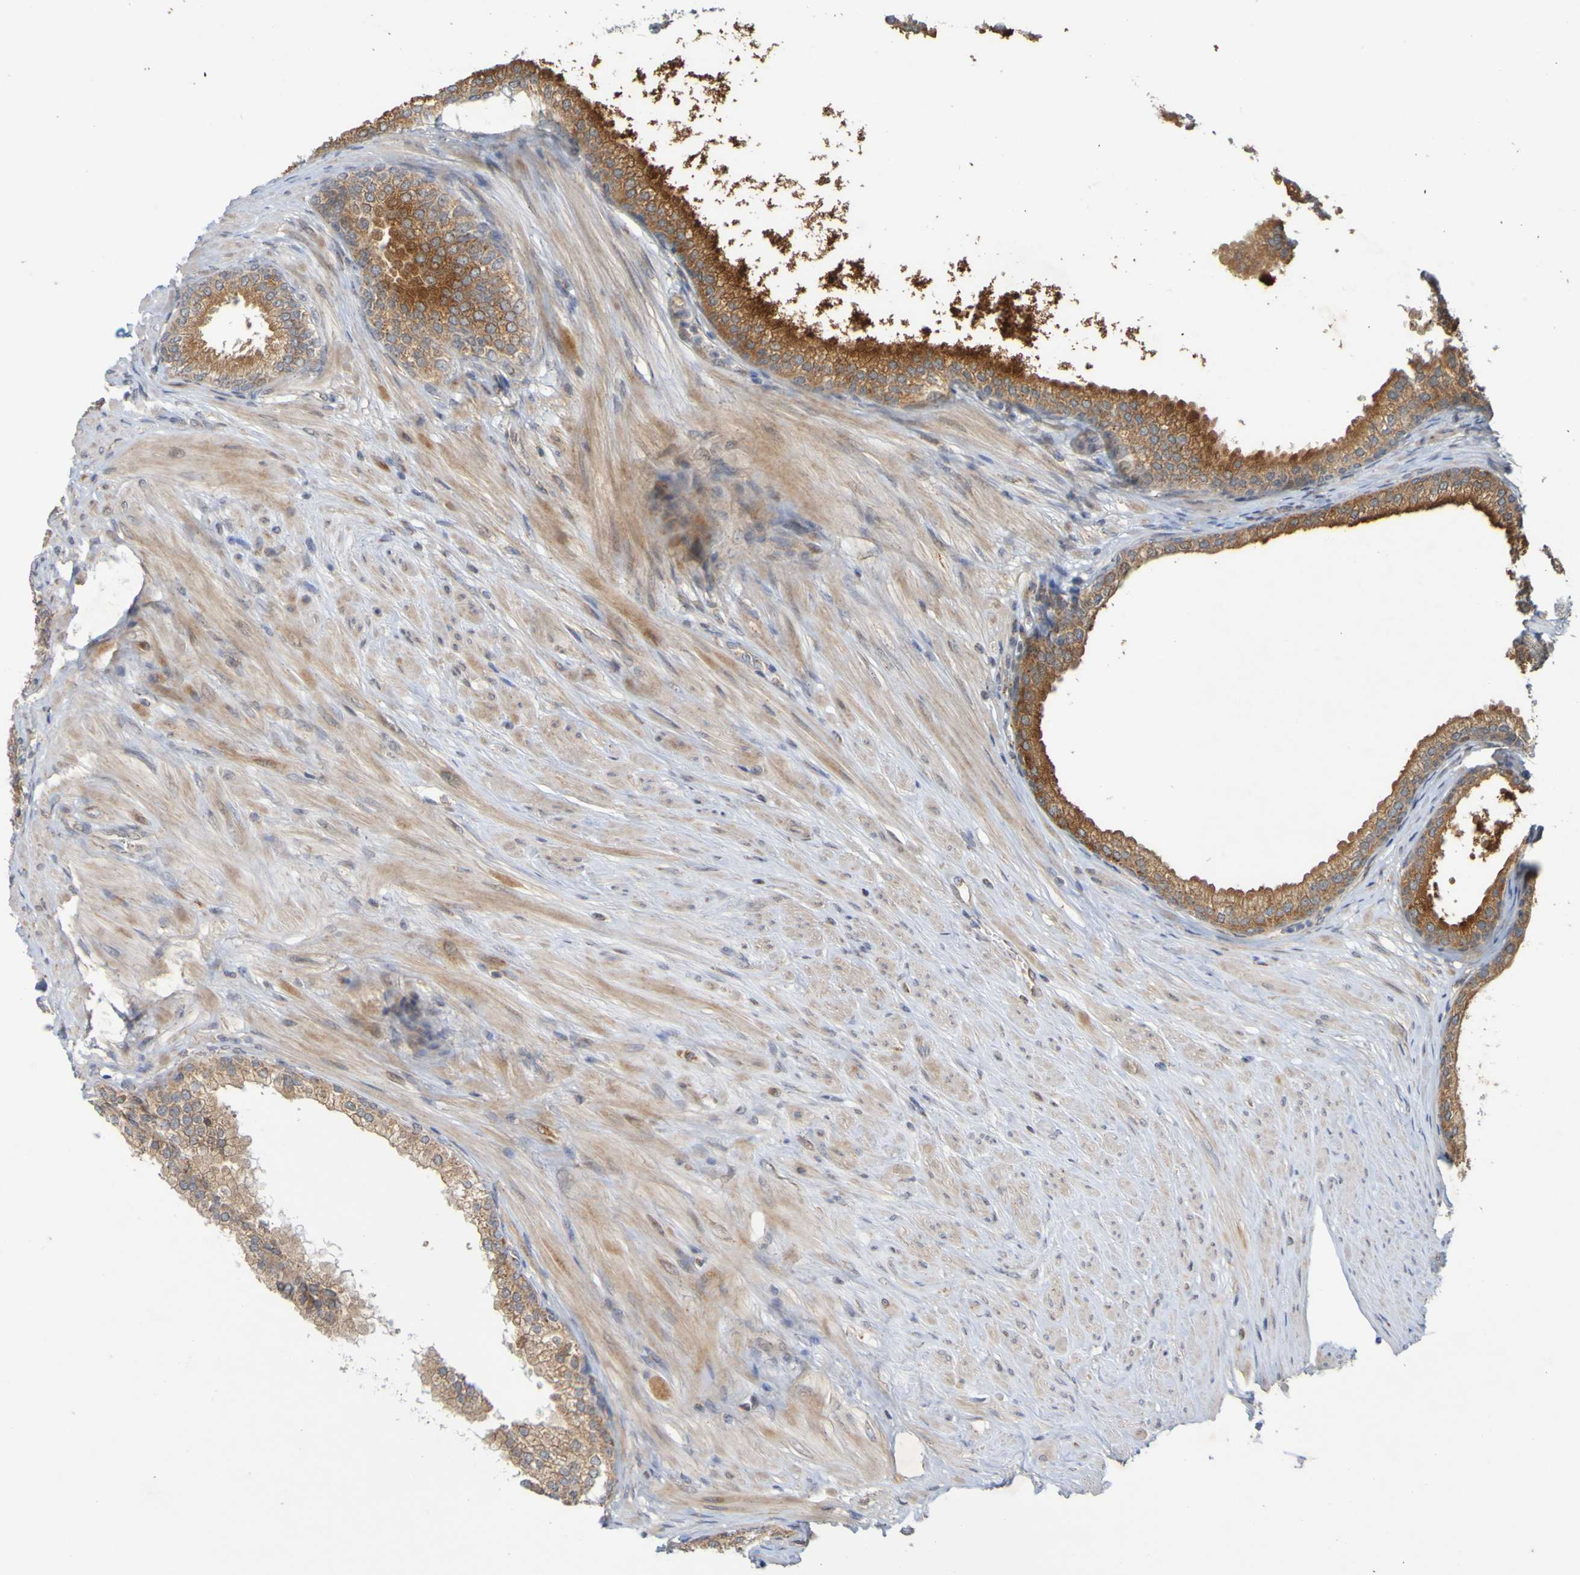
{"staining": {"intensity": "strong", "quantity": "25%-75%", "location": "cytoplasmic/membranous"}, "tissue": "prostate", "cell_type": "Glandular cells", "image_type": "normal", "snomed": [{"axis": "morphology", "description": "Normal tissue, NOS"}, {"axis": "morphology", "description": "Urothelial carcinoma, Low grade"}, {"axis": "topography", "description": "Urinary bladder"}, {"axis": "topography", "description": "Prostate"}], "caption": "IHC of benign human prostate shows high levels of strong cytoplasmic/membranous expression in about 25%-75% of glandular cells.", "gene": "TMBIM1", "patient": {"sex": "male", "age": 60}}